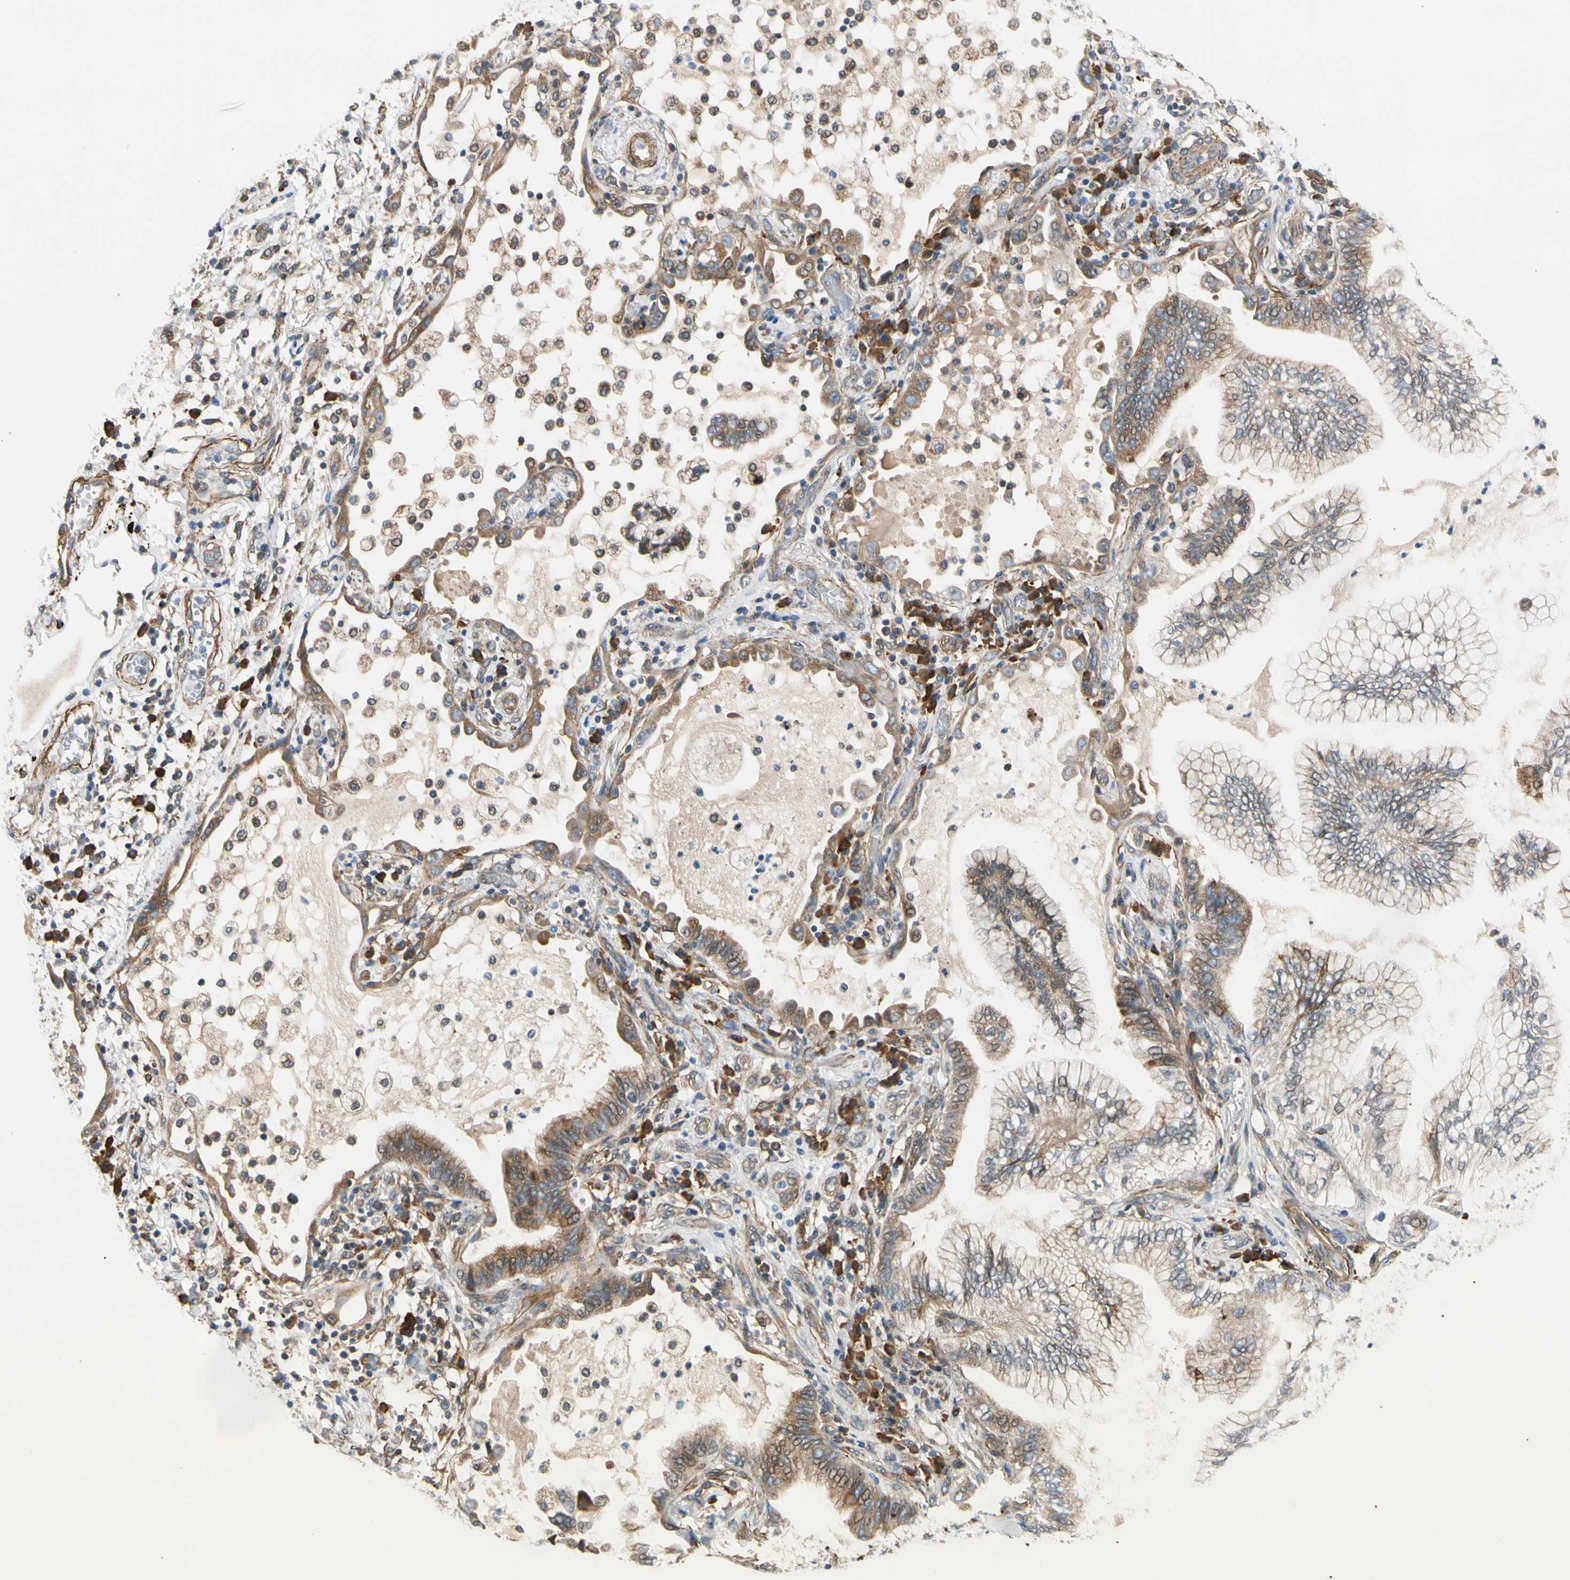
{"staining": {"intensity": "moderate", "quantity": "25%-75%", "location": "cytoplasmic/membranous"}, "tissue": "lung cancer", "cell_type": "Tumor cells", "image_type": "cancer", "snomed": [{"axis": "morphology", "description": "Normal tissue, NOS"}, {"axis": "morphology", "description": "Adenocarcinoma, NOS"}, {"axis": "topography", "description": "Bronchus"}, {"axis": "topography", "description": "Lung"}], "caption": "The immunohistochemical stain labels moderate cytoplasmic/membranous positivity in tumor cells of lung cancer (adenocarcinoma) tissue. The staining was performed using DAB to visualize the protein expression in brown, while the nuclei were stained in blue with hematoxylin (Magnification: 20x).", "gene": "LIMK2", "patient": {"sex": "female", "age": 70}}